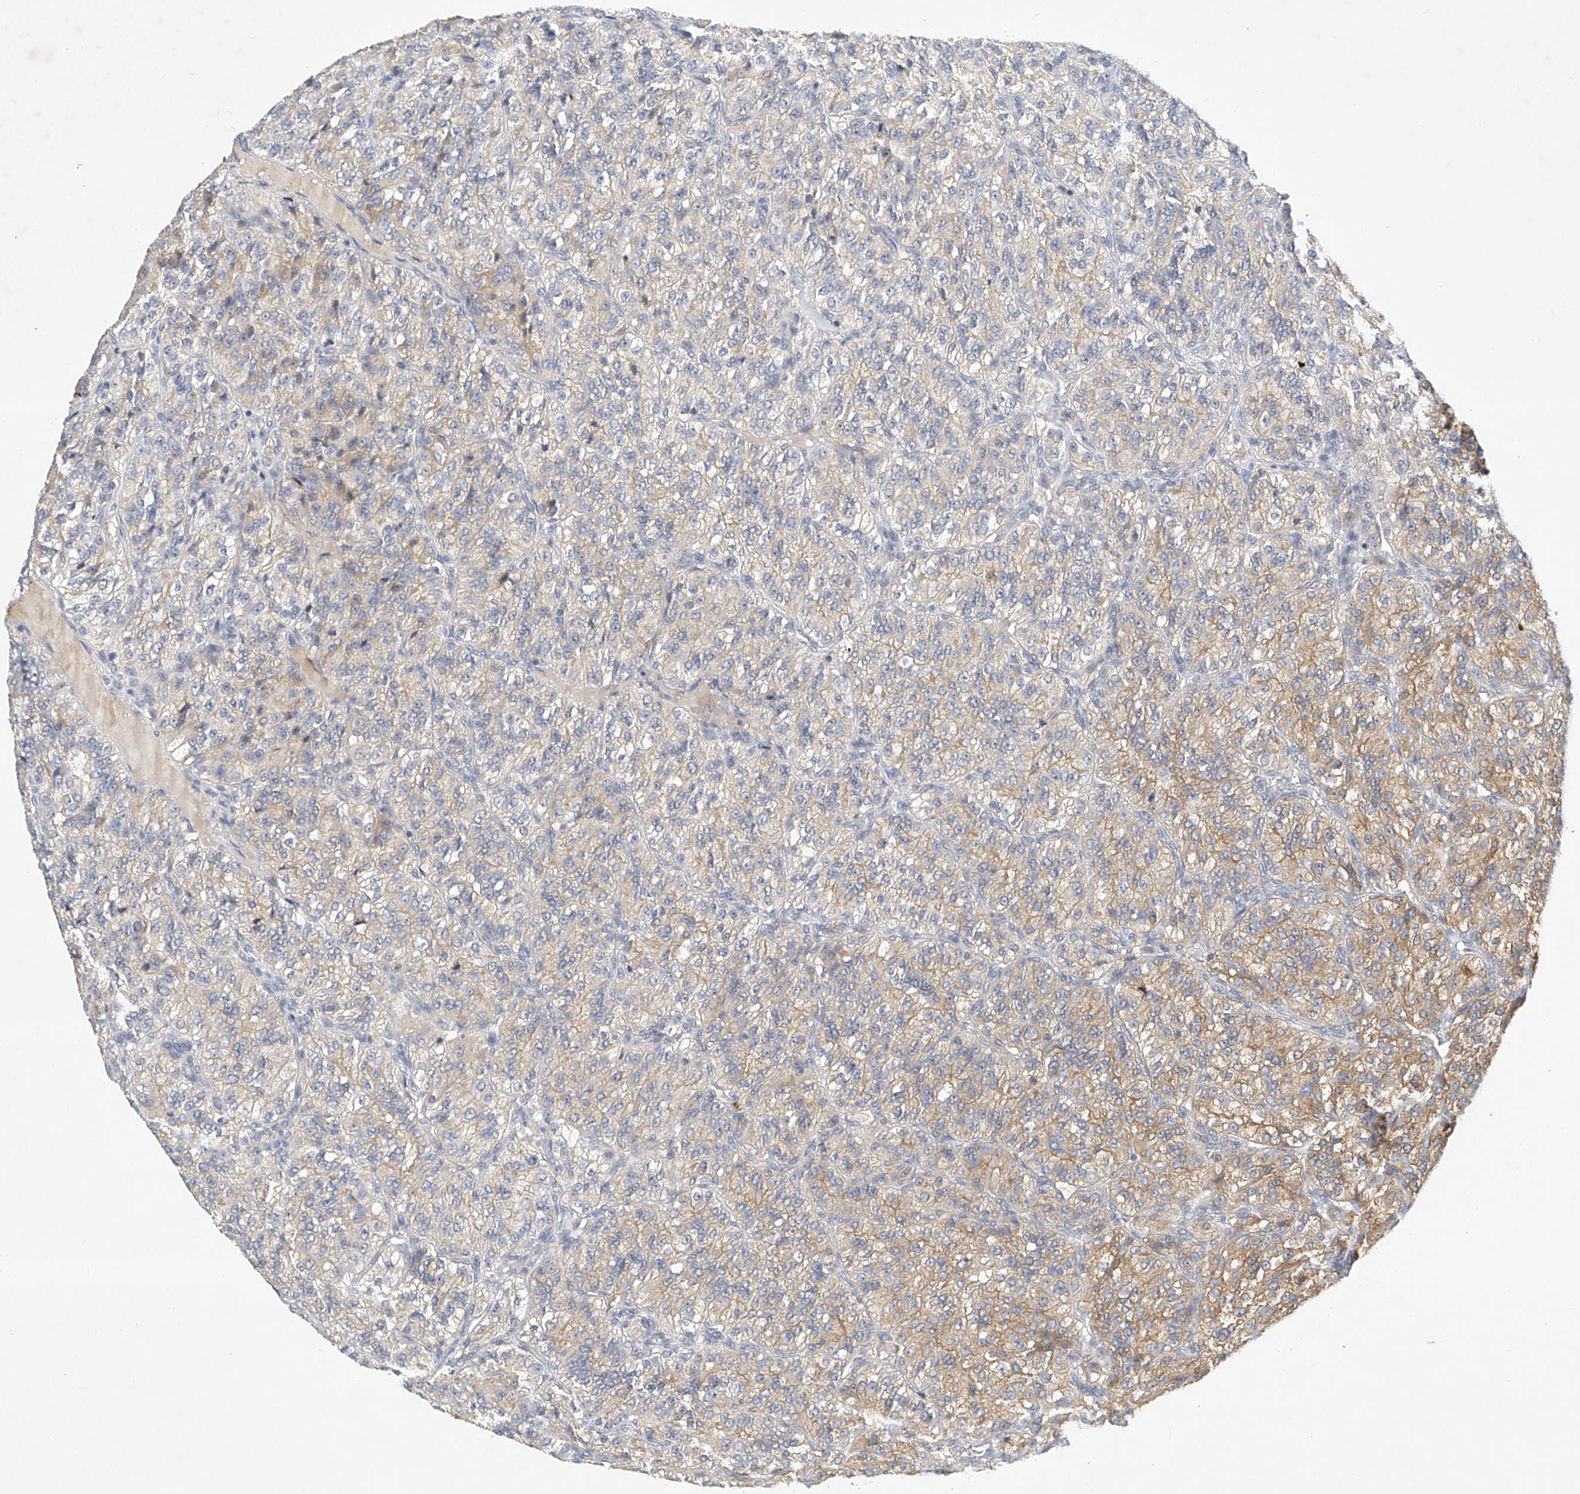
{"staining": {"intensity": "moderate", "quantity": "25%-75%", "location": "cytoplasmic/membranous"}, "tissue": "renal cancer", "cell_type": "Tumor cells", "image_type": "cancer", "snomed": [{"axis": "morphology", "description": "Adenocarcinoma, NOS"}, {"axis": "topography", "description": "Kidney"}], "caption": "Protein expression analysis of renal adenocarcinoma displays moderate cytoplasmic/membranous expression in about 25%-75% of tumor cells.", "gene": "CARMIL1", "patient": {"sex": "female", "age": 63}}